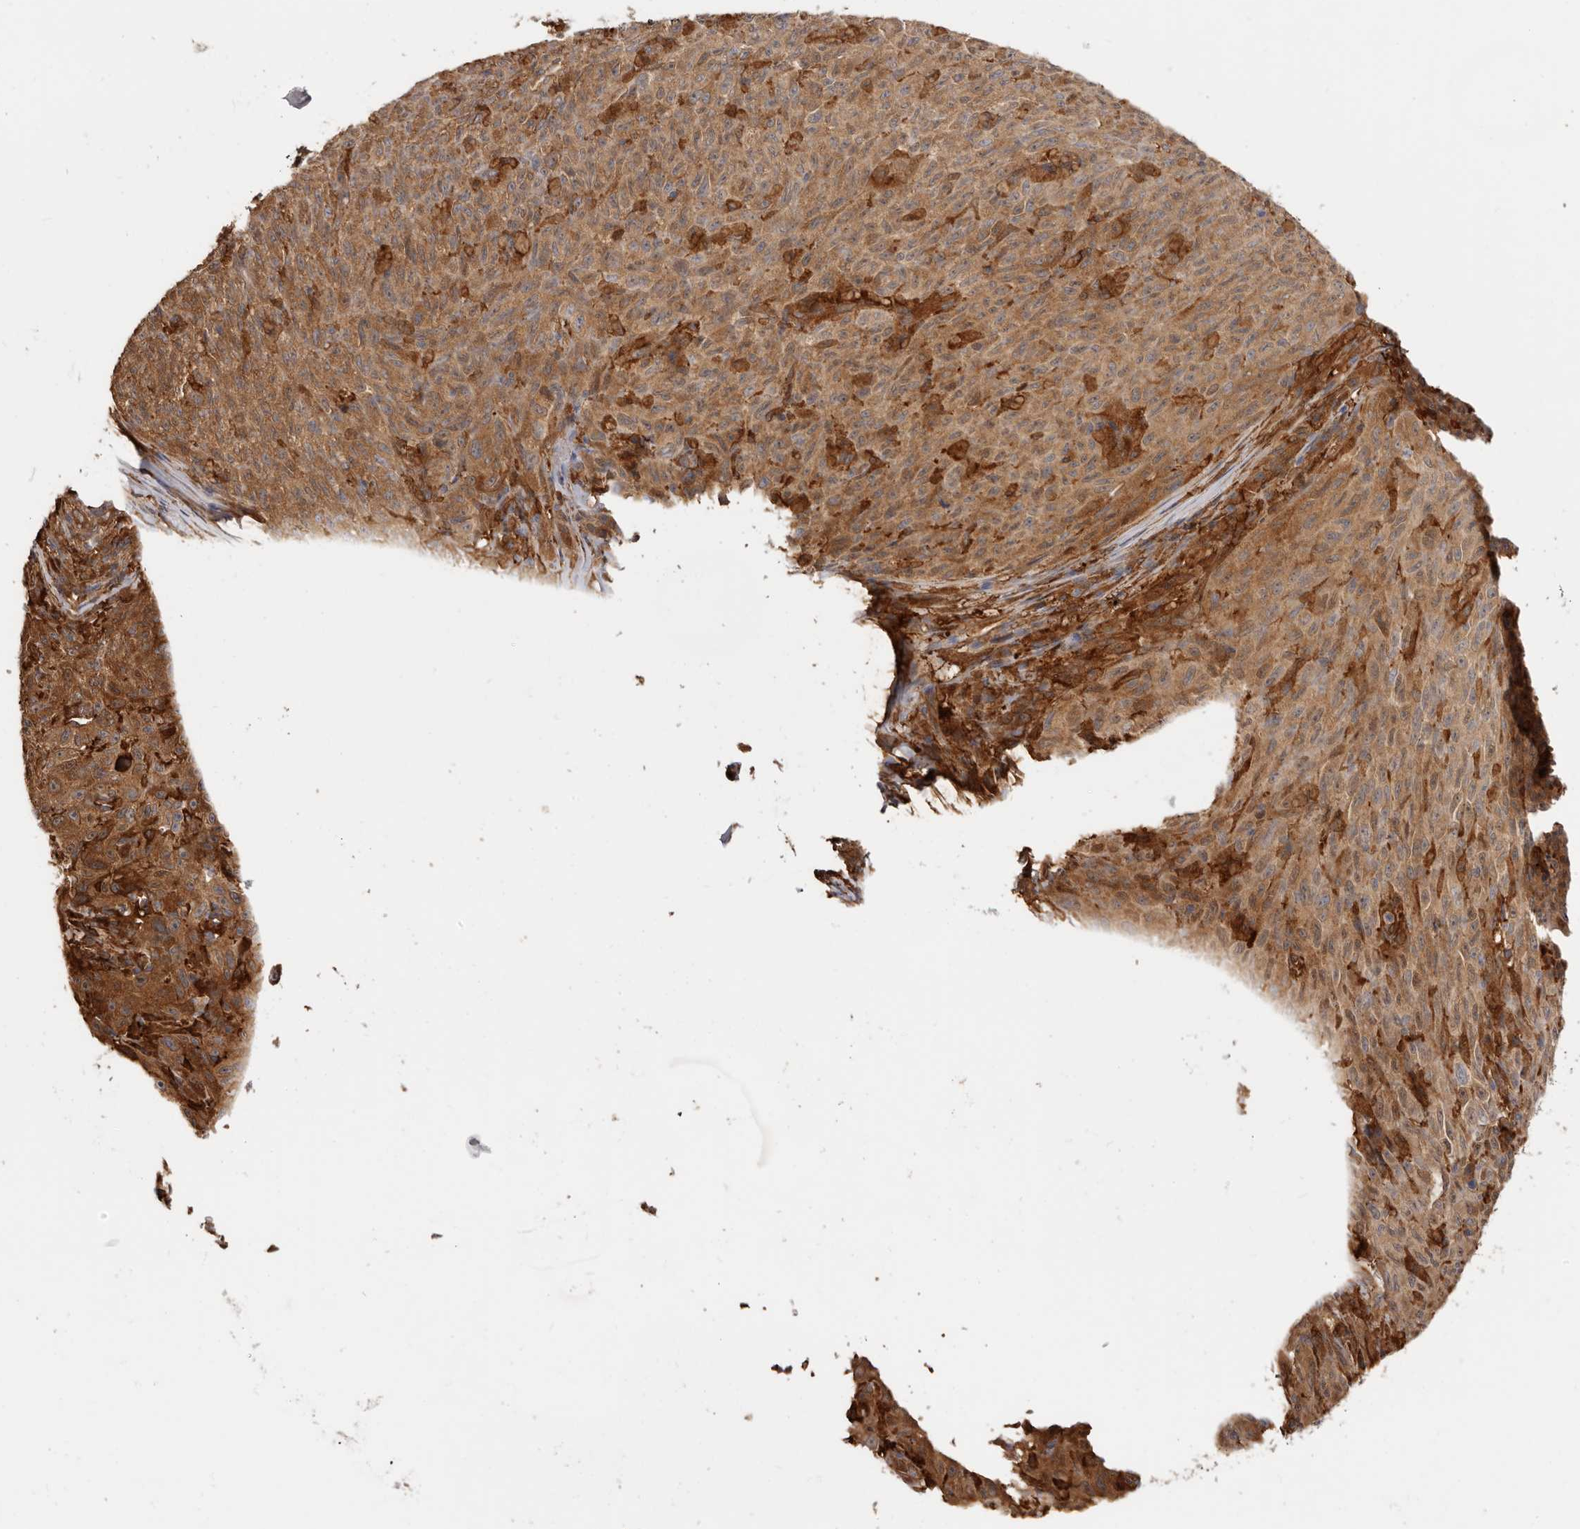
{"staining": {"intensity": "moderate", "quantity": ">75%", "location": "cytoplasmic/membranous"}, "tissue": "melanoma", "cell_type": "Tumor cells", "image_type": "cancer", "snomed": [{"axis": "morphology", "description": "Malignant melanoma, NOS"}, {"axis": "topography", "description": "Skin"}], "caption": "High-power microscopy captured an IHC image of malignant melanoma, revealing moderate cytoplasmic/membranous positivity in about >75% of tumor cells.", "gene": "LAP3", "patient": {"sex": "female", "age": 82}}